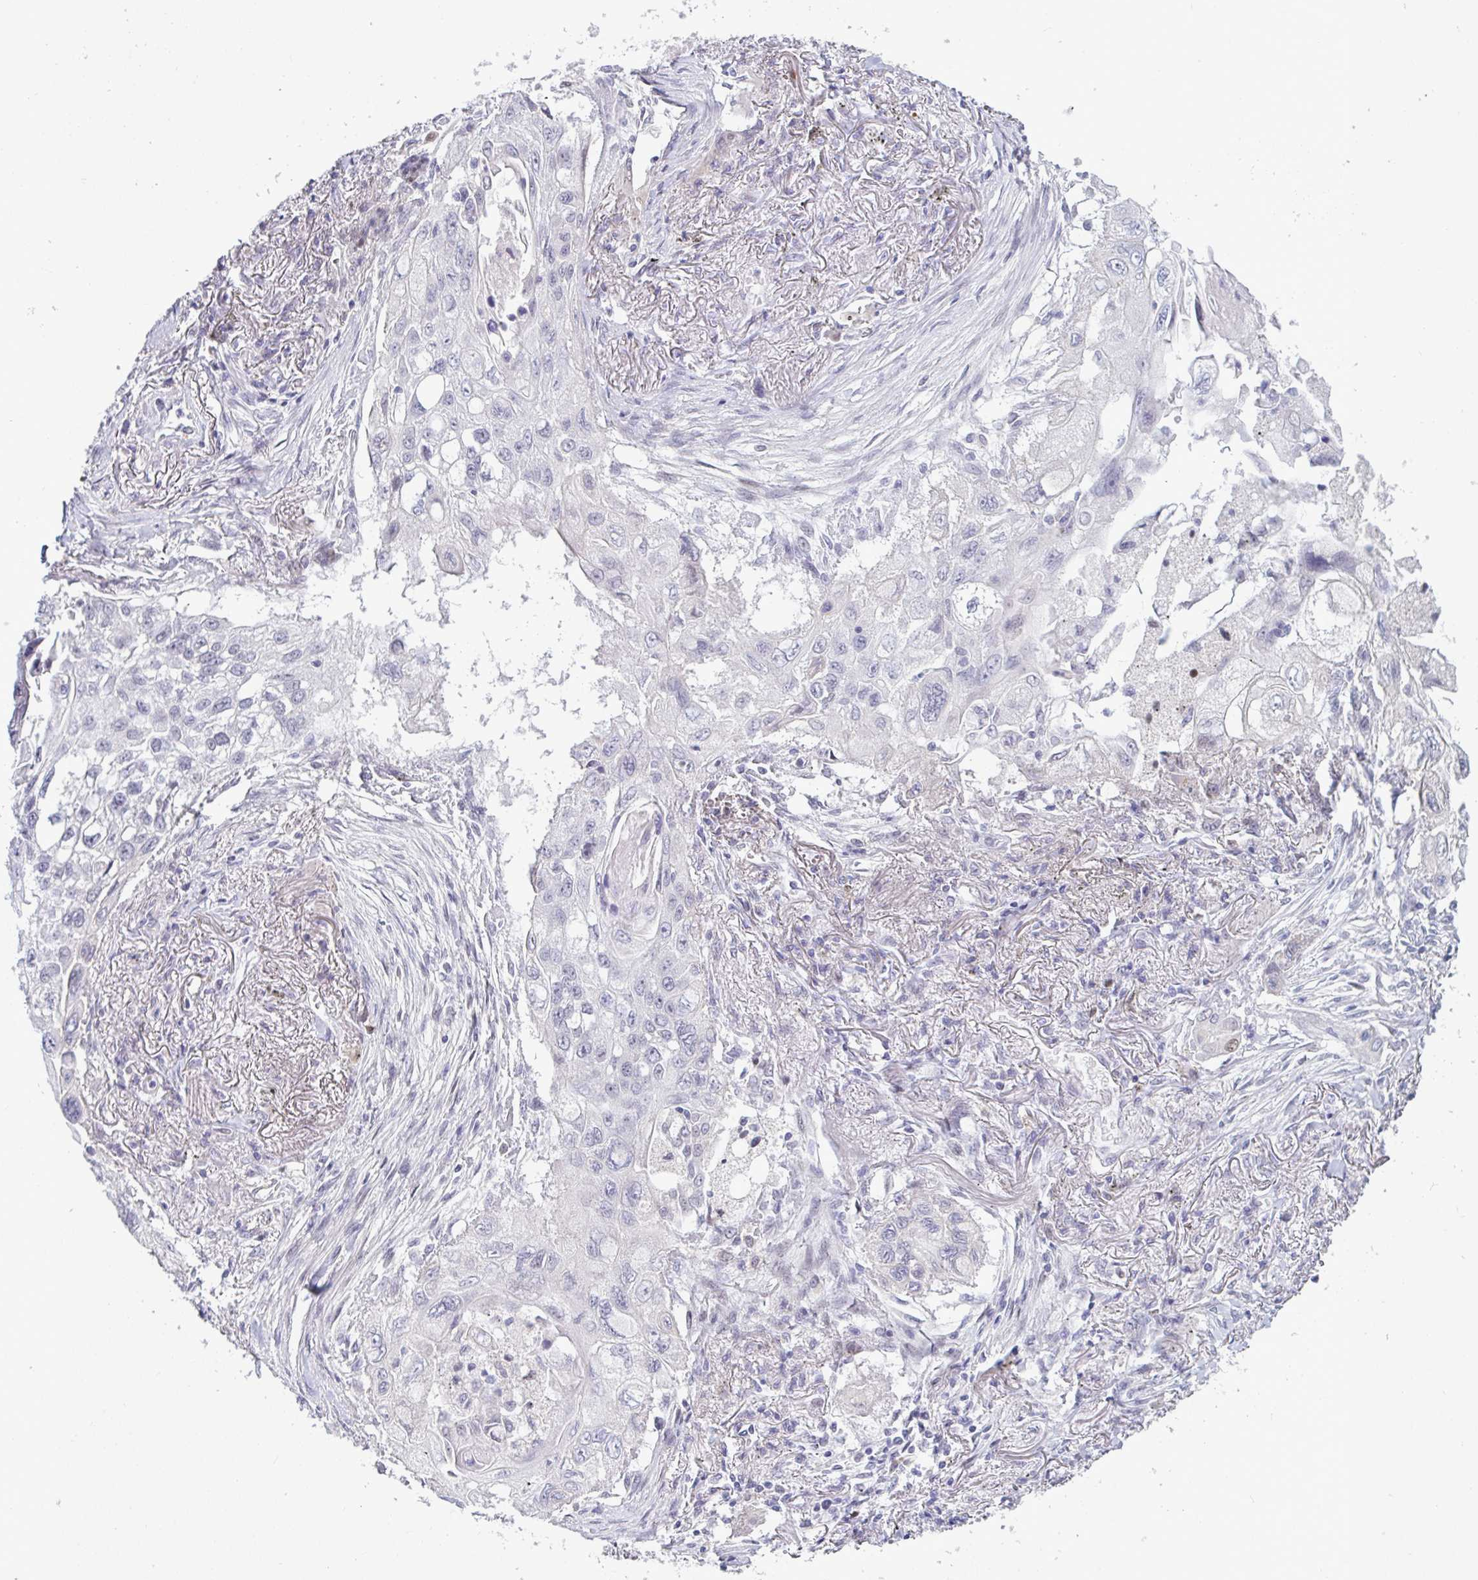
{"staining": {"intensity": "negative", "quantity": "none", "location": "none"}, "tissue": "lung cancer", "cell_type": "Tumor cells", "image_type": "cancer", "snomed": [{"axis": "morphology", "description": "Squamous cell carcinoma, NOS"}, {"axis": "topography", "description": "Lung"}], "caption": "Protein analysis of lung squamous cell carcinoma exhibits no significant expression in tumor cells.", "gene": "TCEAL8", "patient": {"sex": "male", "age": 75}}